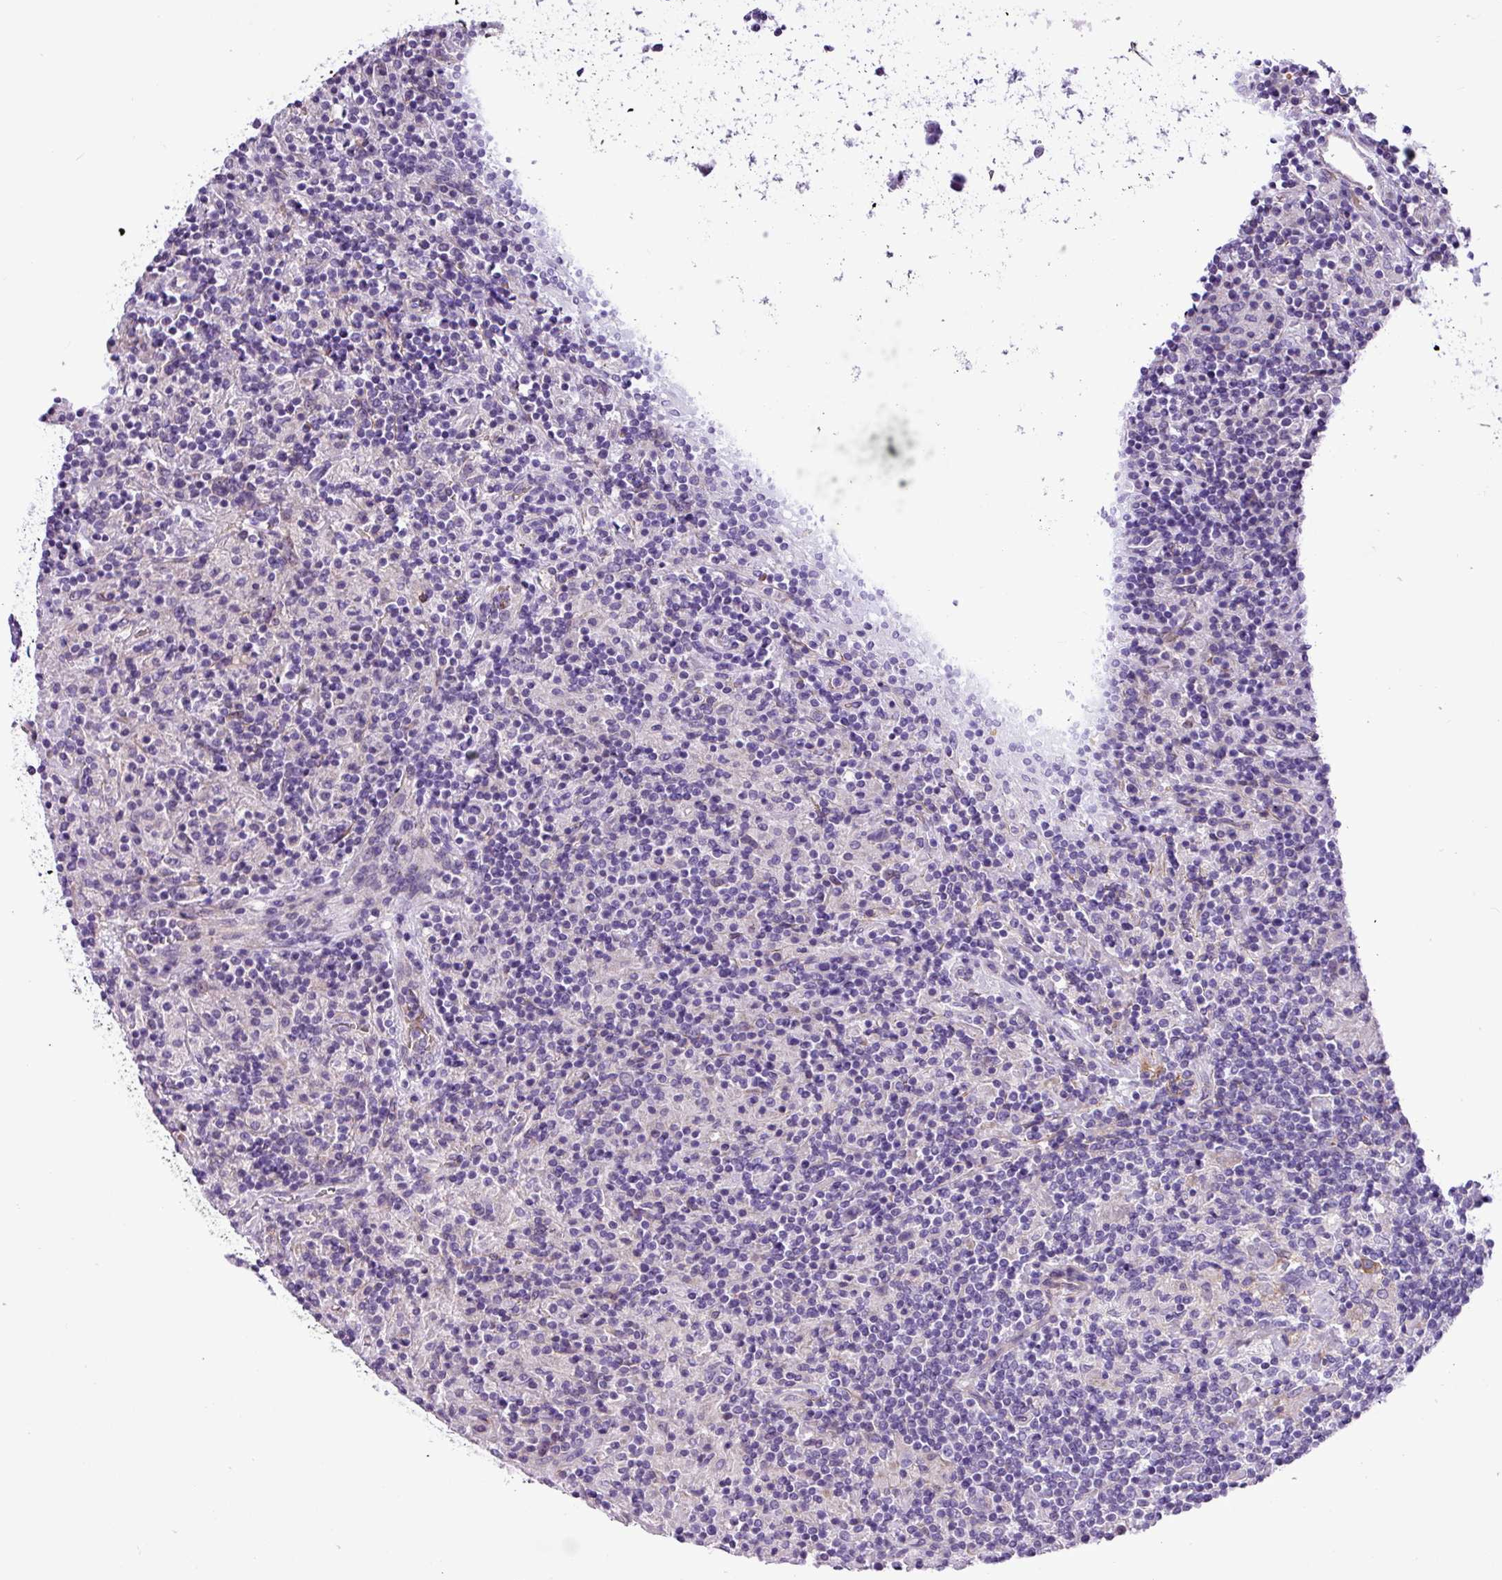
{"staining": {"intensity": "negative", "quantity": "none", "location": "none"}, "tissue": "lymphoma", "cell_type": "Tumor cells", "image_type": "cancer", "snomed": [{"axis": "morphology", "description": "Hodgkin's disease, NOS"}, {"axis": "topography", "description": "Lymph node"}], "caption": "The image shows no staining of tumor cells in Hodgkin's disease. (DAB (3,3'-diaminobenzidine) IHC, high magnification).", "gene": "C11orf91", "patient": {"sex": "male", "age": 70}}